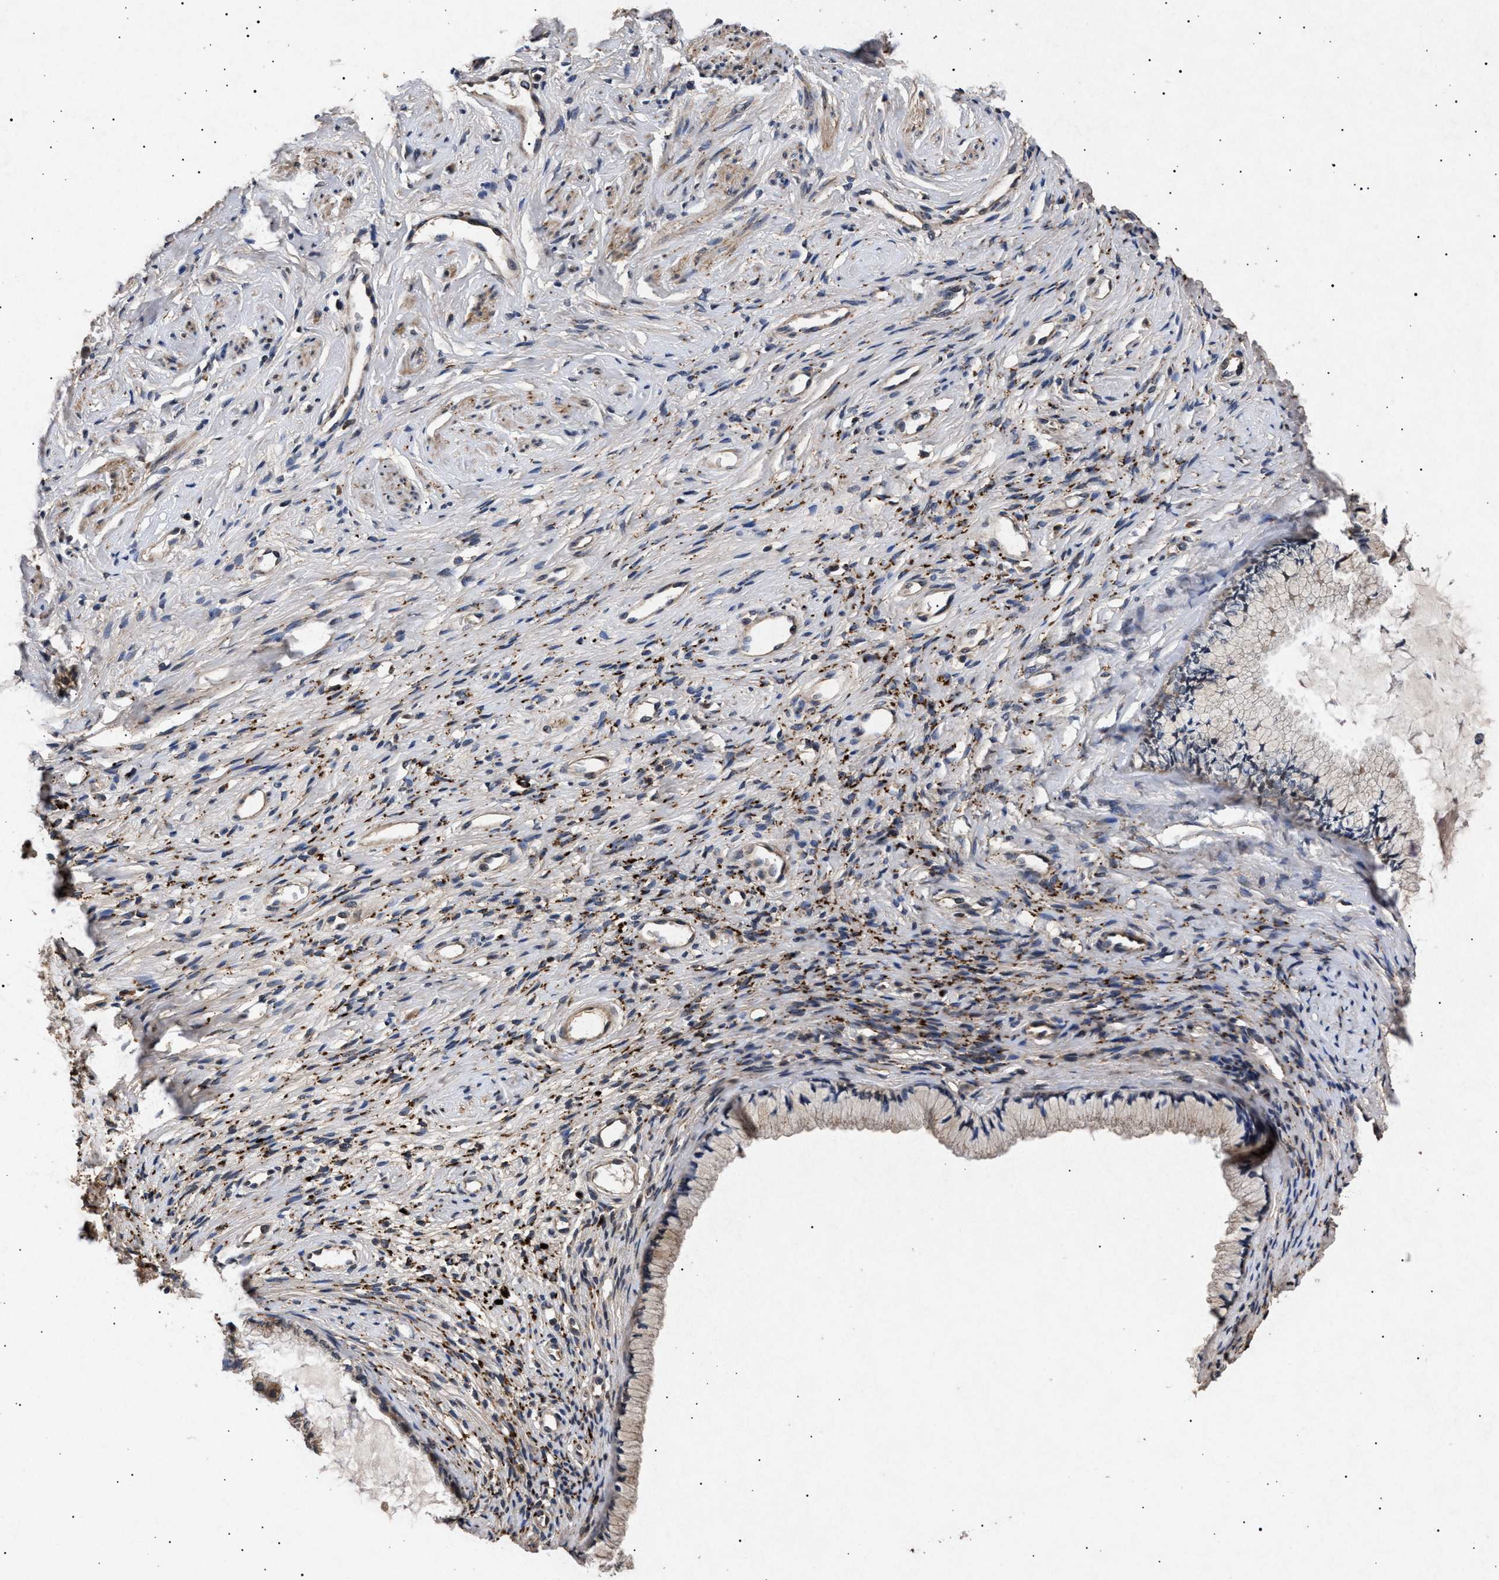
{"staining": {"intensity": "weak", "quantity": "25%-75%", "location": "cytoplasmic/membranous"}, "tissue": "cervix", "cell_type": "Glandular cells", "image_type": "normal", "snomed": [{"axis": "morphology", "description": "Normal tissue, NOS"}, {"axis": "topography", "description": "Cervix"}], "caption": "Protein expression analysis of normal human cervix reveals weak cytoplasmic/membranous positivity in approximately 25%-75% of glandular cells.", "gene": "ITGB5", "patient": {"sex": "female", "age": 77}}